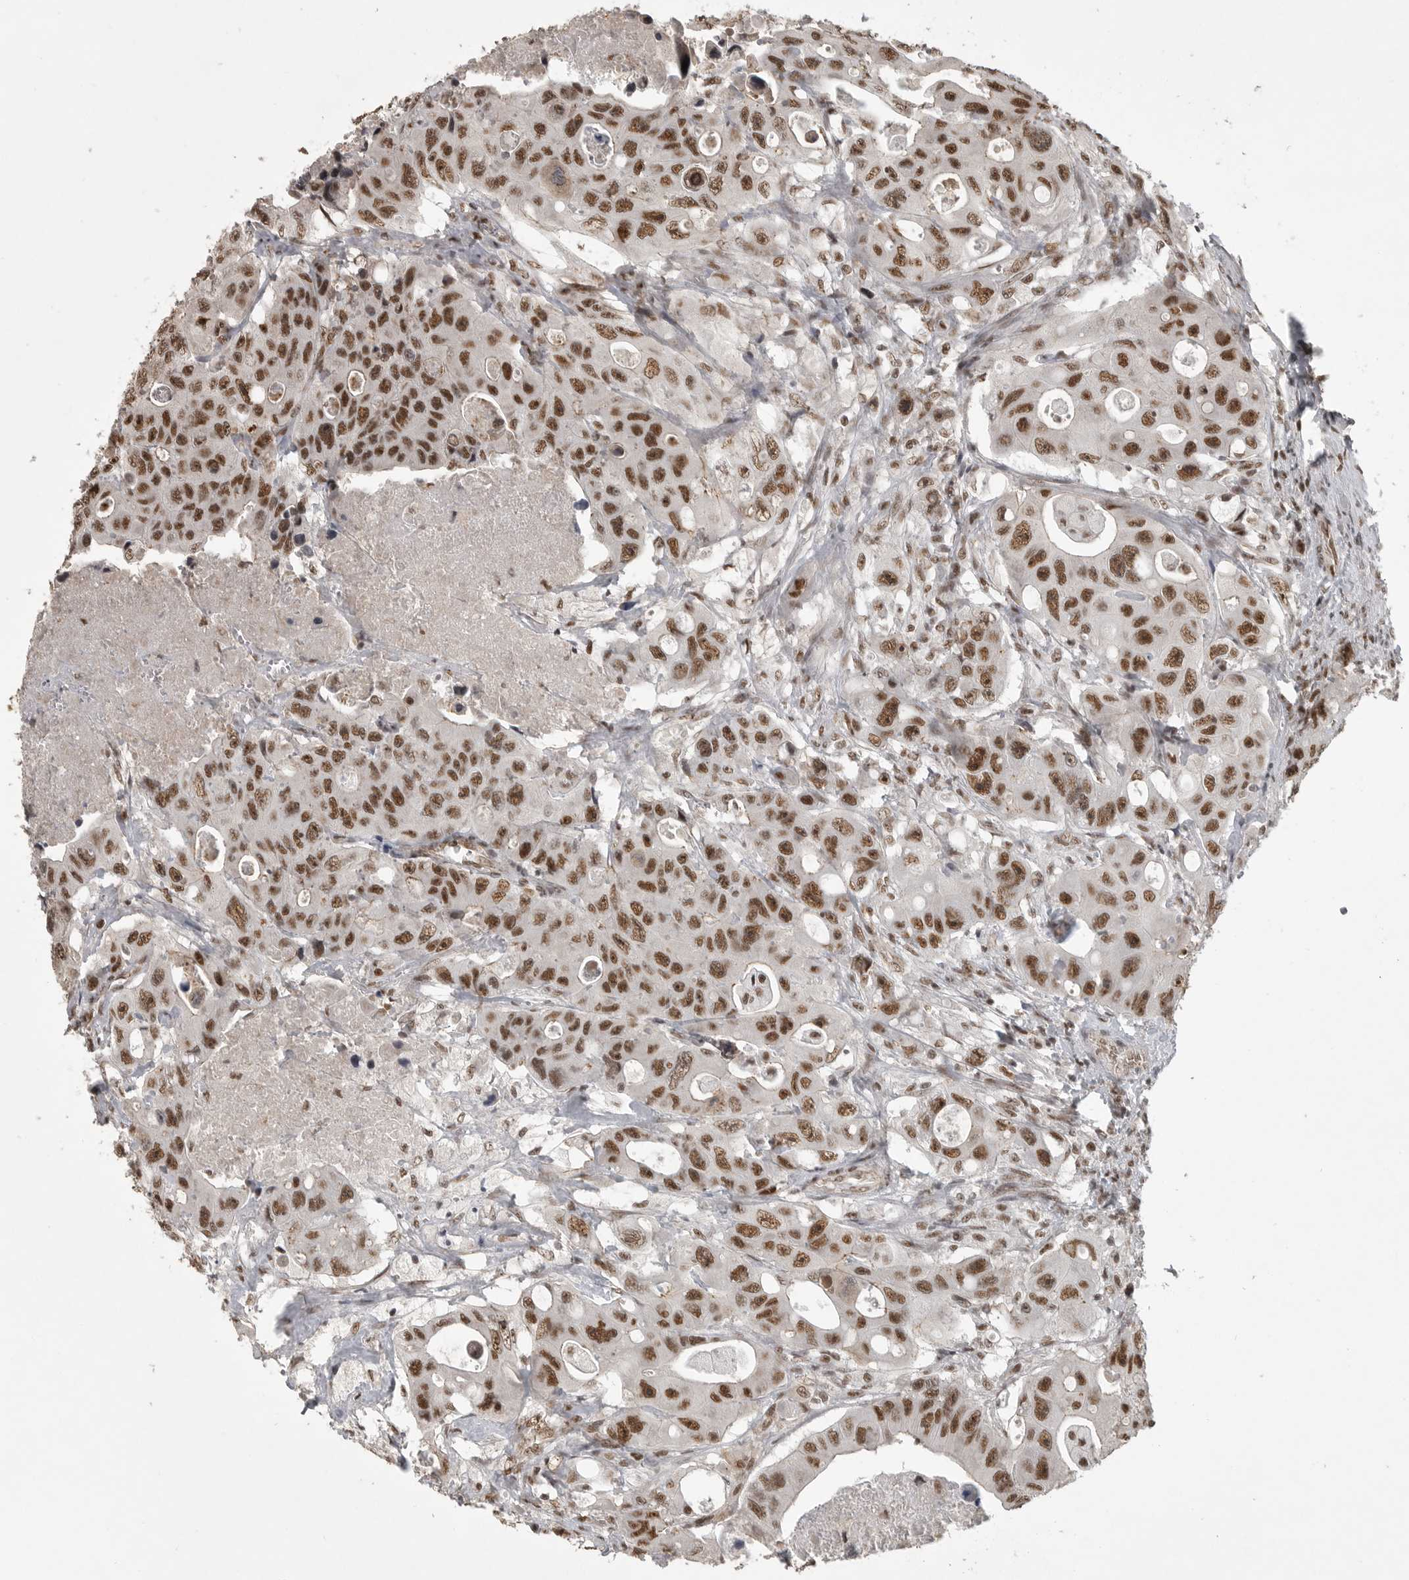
{"staining": {"intensity": "strong", "quantity": ">75%", "location": "nuclear"}, "tissue": "colorectal cancer", "cell_type": "Tumor cells", "image_type": "cancer", "snomed": [{"axis": "morphology", "description": "Adenocarcinoma, NOS"}, {"axis": "topography", "description": "Colon"}], "caption": "DAB (3,3'-diaminobenzidine) immunohistochemical staining of human adenocarcinoma (colorectal) demonstrates strong nuclear protein expression in about >75% of tumor cells.", "gene": "CBLL1", "patient": {"sex": "female", "age": 46}}